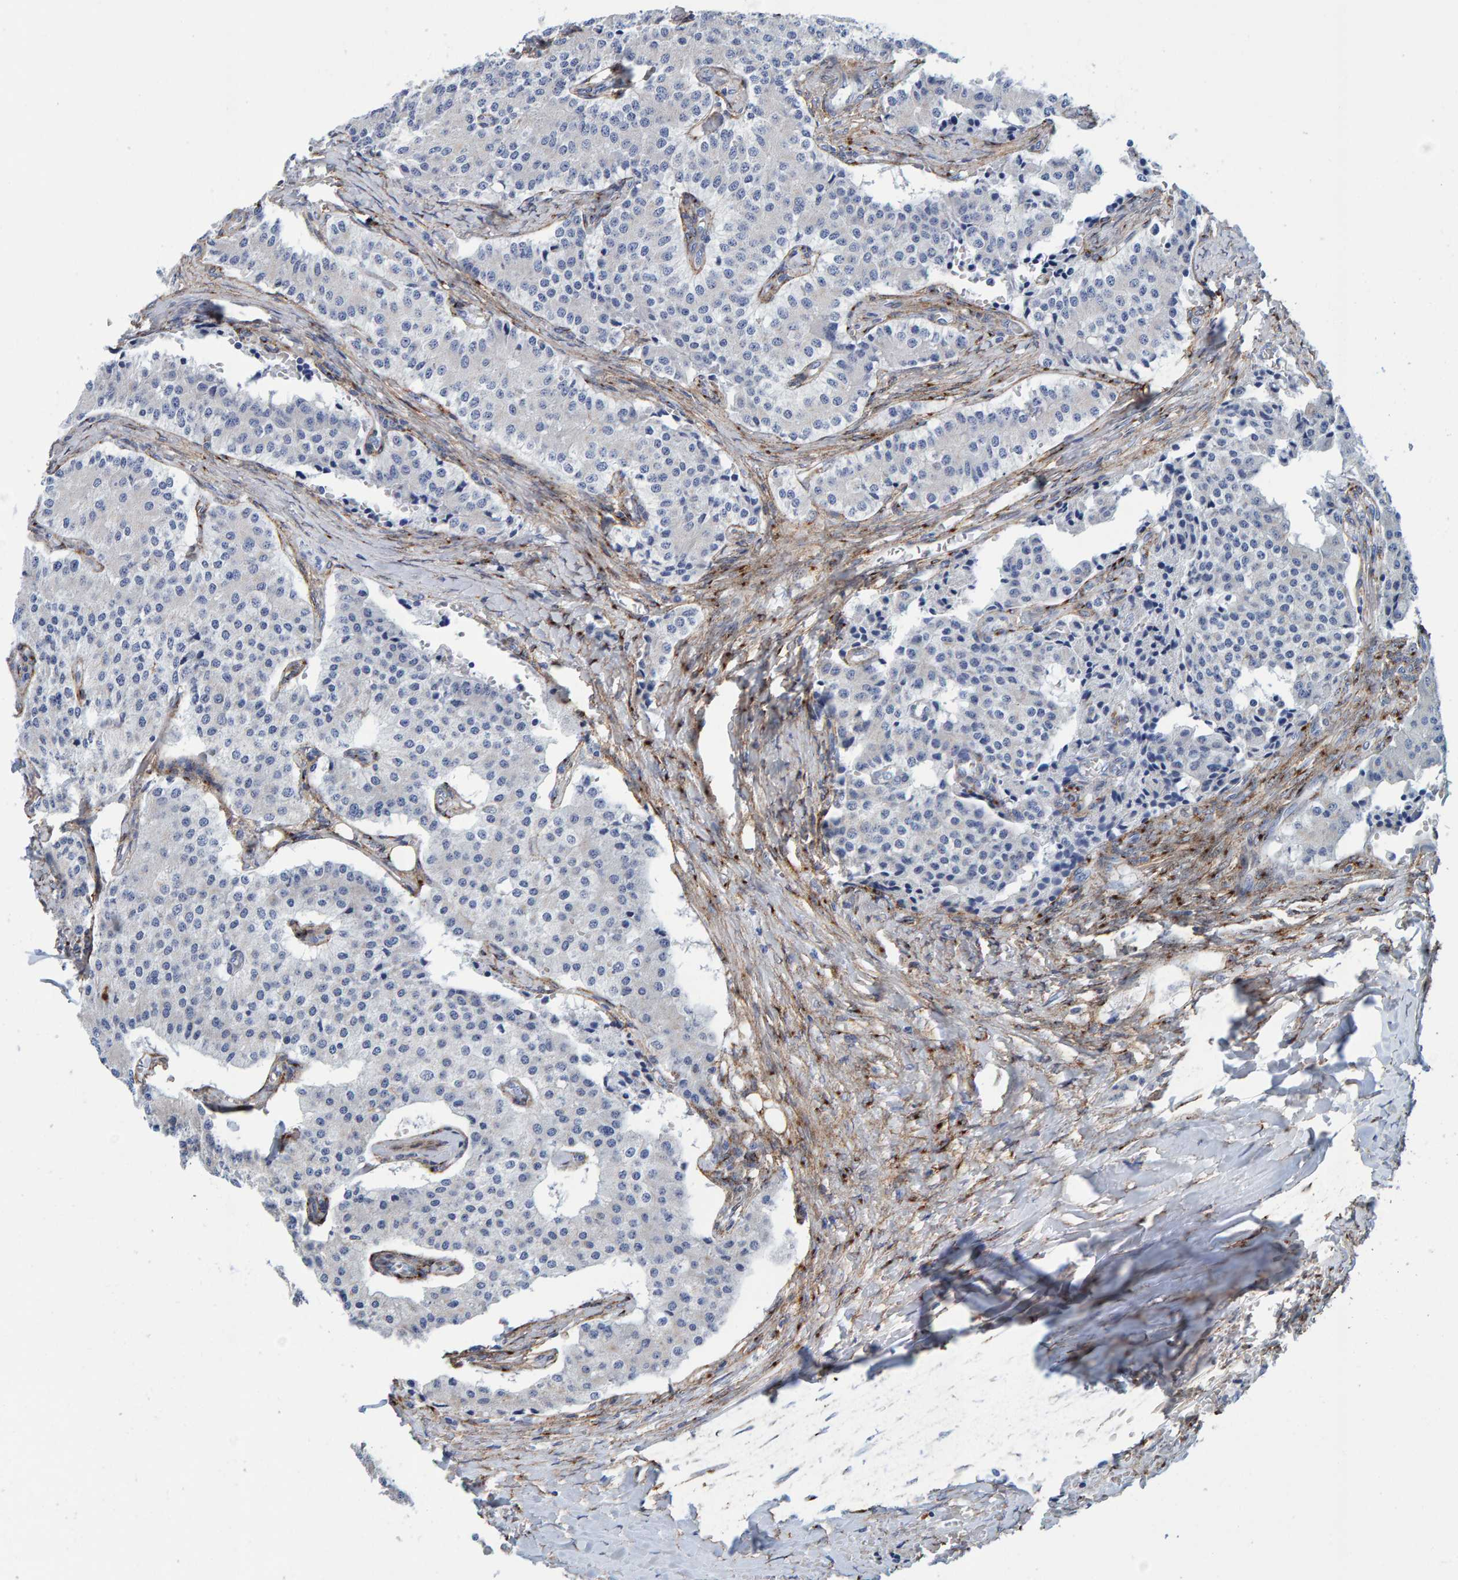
{"staining": {"intensity": "negative", "quantity": "none", "location": "none"}, "tissue": "carcinoid", "cell_type": "Tumor cells", "image_type": "cancer", "snomed": [{"axis": "morphology", "description": "Carcinoid, malignant, NOS"}, {"axis": "topography", "description": "Colon"}], "caption": "IHC of carcinoid exhibits no staining in tumor cells.", "gene": "LRP1", "patient": {"sex": "female", "age": 52}}